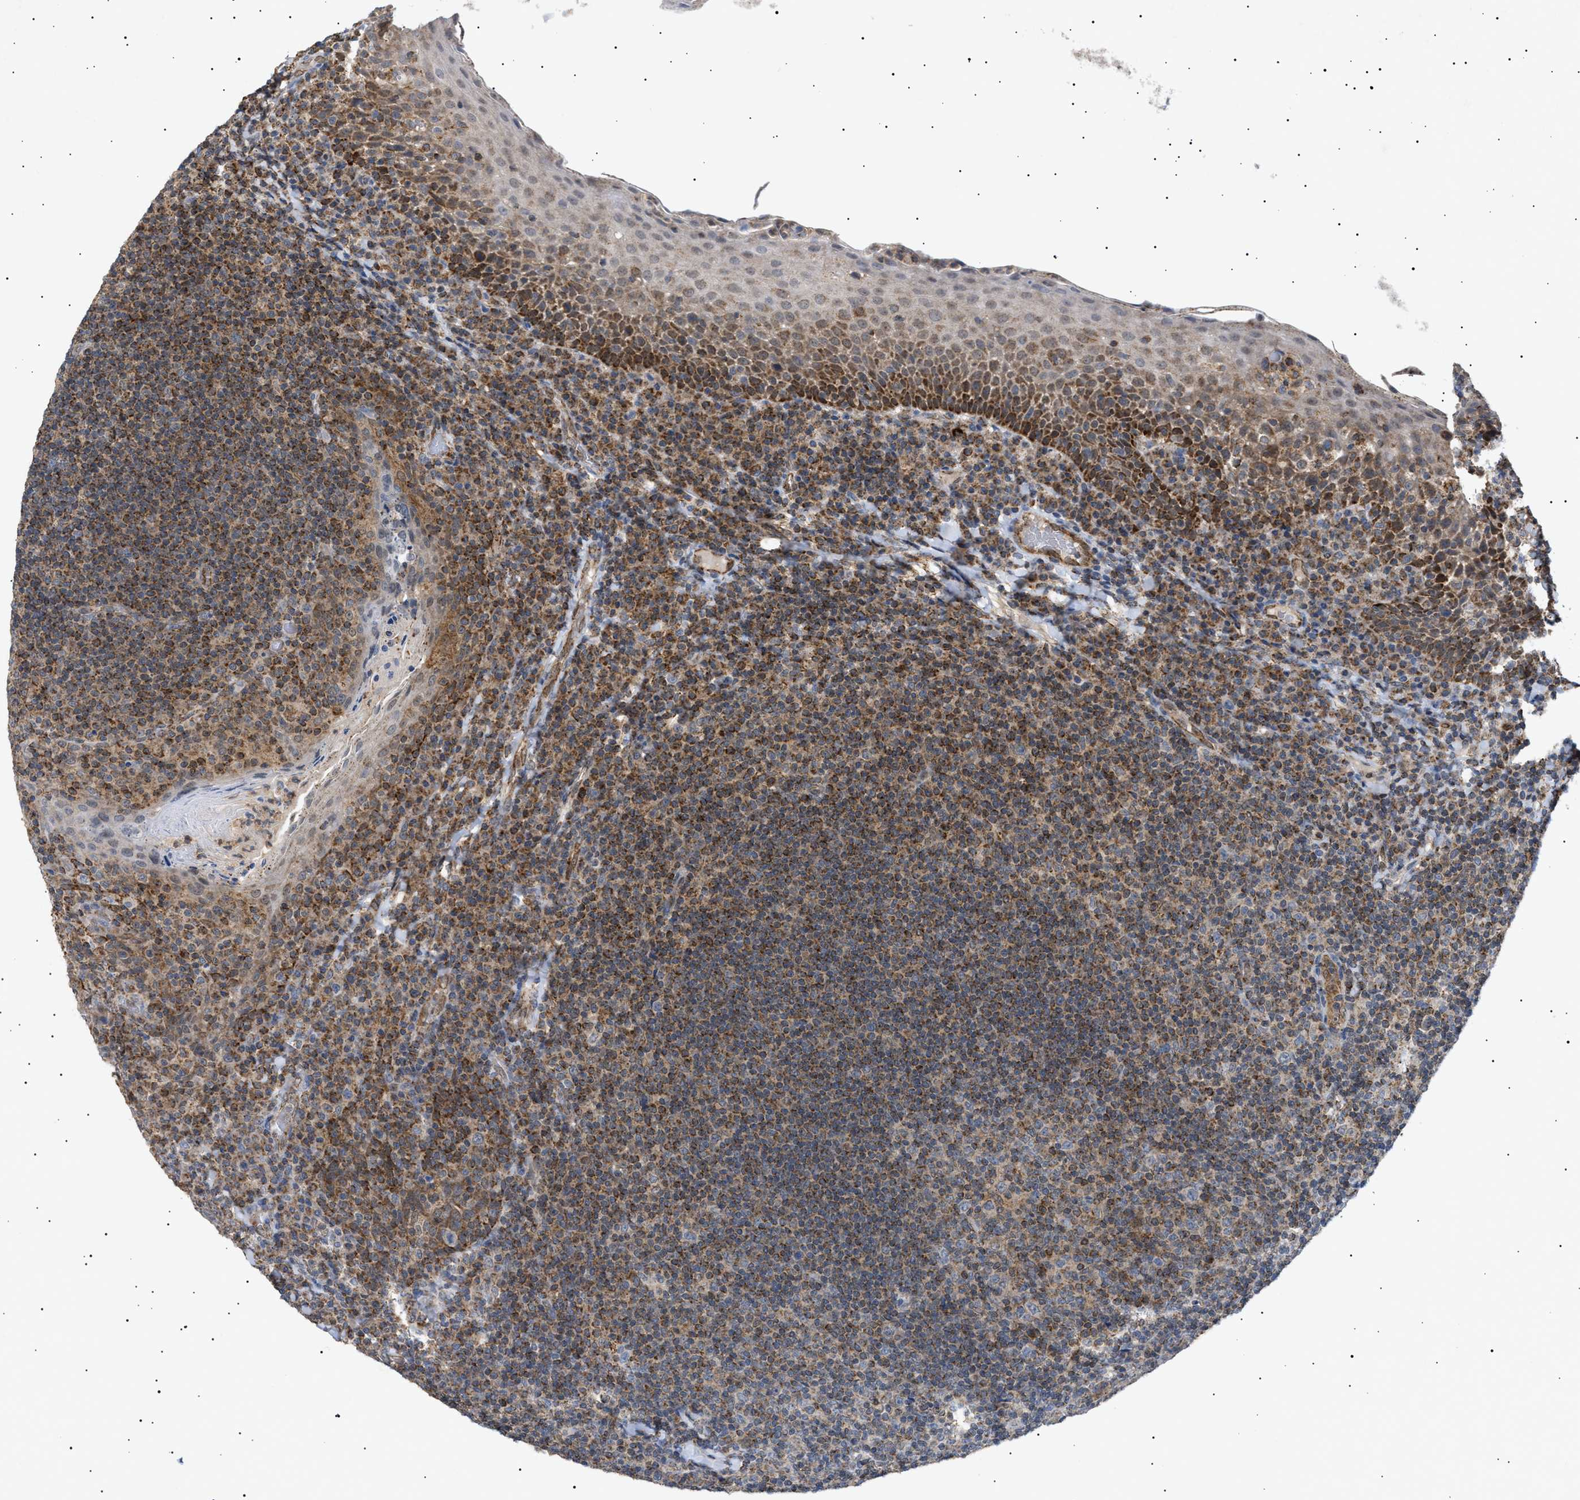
{"staining": {"intensity": "moderate", "quantity": "25%-75%", "location": "cytoplasmic/membranous"}, "tissue": "tonsil", "cell_type": "Germinal center cells", "image_type": "normal", "snomed": [{"axis": "morphology", "description": "Normal tissue, NOS"}, {"axis": "topography", "description": "Tonsil"}], "caption": "This micrograph displays immunohistochemistry staining of unremarkable human tonsil, with medium moderate cytoplasmic/membranous positivity in approximately 25%-75% of germinal center cells.", "gene": "SIRT5", "patient": {"sex": "male", "age": 17}}